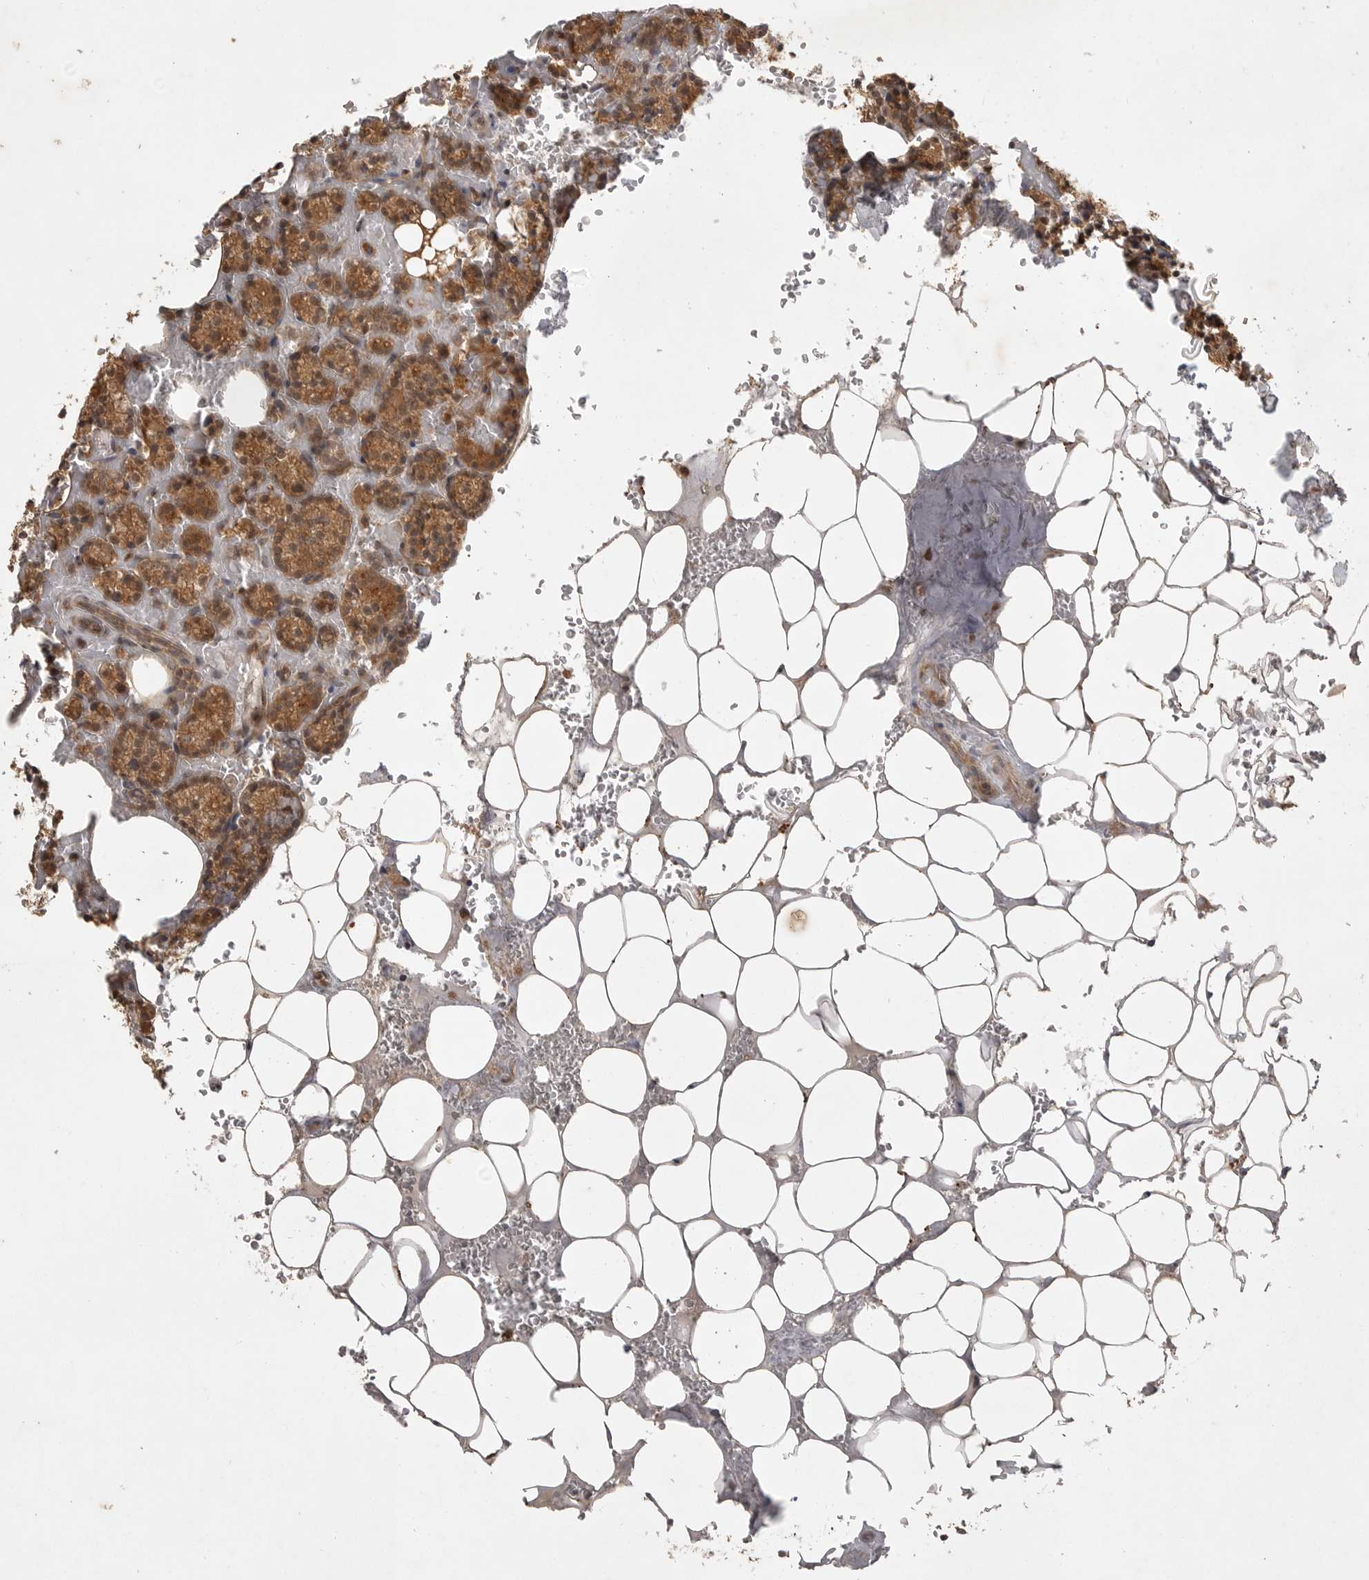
{"staining": {"intensity": "strong", "quantity": "25%-75%", "location": "cytoplasmic/membranous"}, "tissue": "parathyroid gland", "cell_type": "Glandular cells", "image_type": "normal", "snomed": [{"axis": "morphology", "description": "Normal tissue, NOS"}, {"axis": "topography", "description": "Parathyroid gland"}], "caption": "Strong cytoplasmic/membranous staining is identified in about 25%-75% of glandular cells in benign parathyroid gland.", "gene": "ZNF232", "patient": {"sex": "female", "age": 78}}